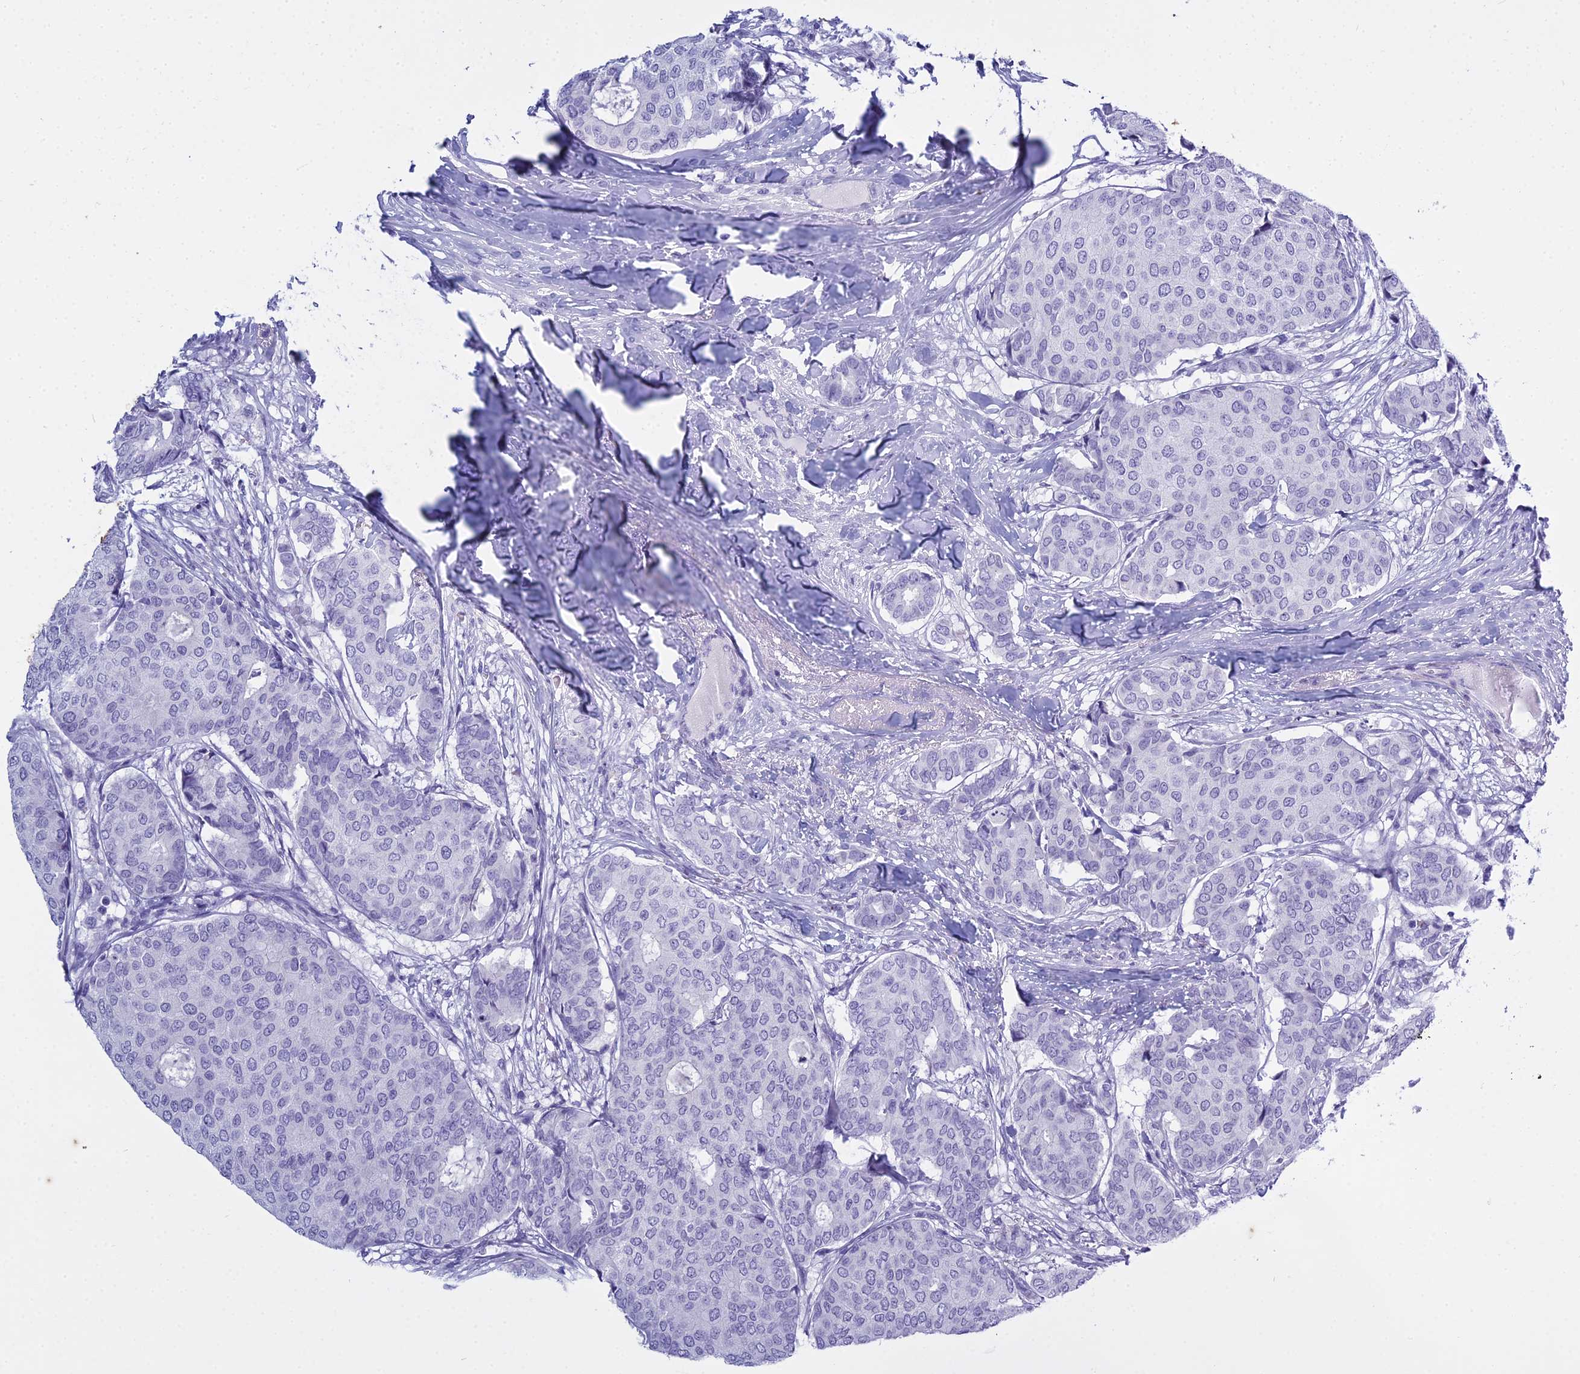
{"staining": {"intensity": "negative", "quantity": "none", "location": "none"}, "tissue": "breast cancer", "cell_type": "Tumor cells", "image_type": "cancer", "snomed": [{"axis": "morphology", "description": "Lobular carcinoma"}, {"axis": "topography", "description": "Breast"}], "caption": "Lobular carcinoma (breast) was stained to show a protein in brown. There is no significant staining in tumor cells. (DAB IHC visualized using brightfield microscopy, high magnification).", "gene": "HMGB4", "patient": {"sex": "female", "age": 59}}